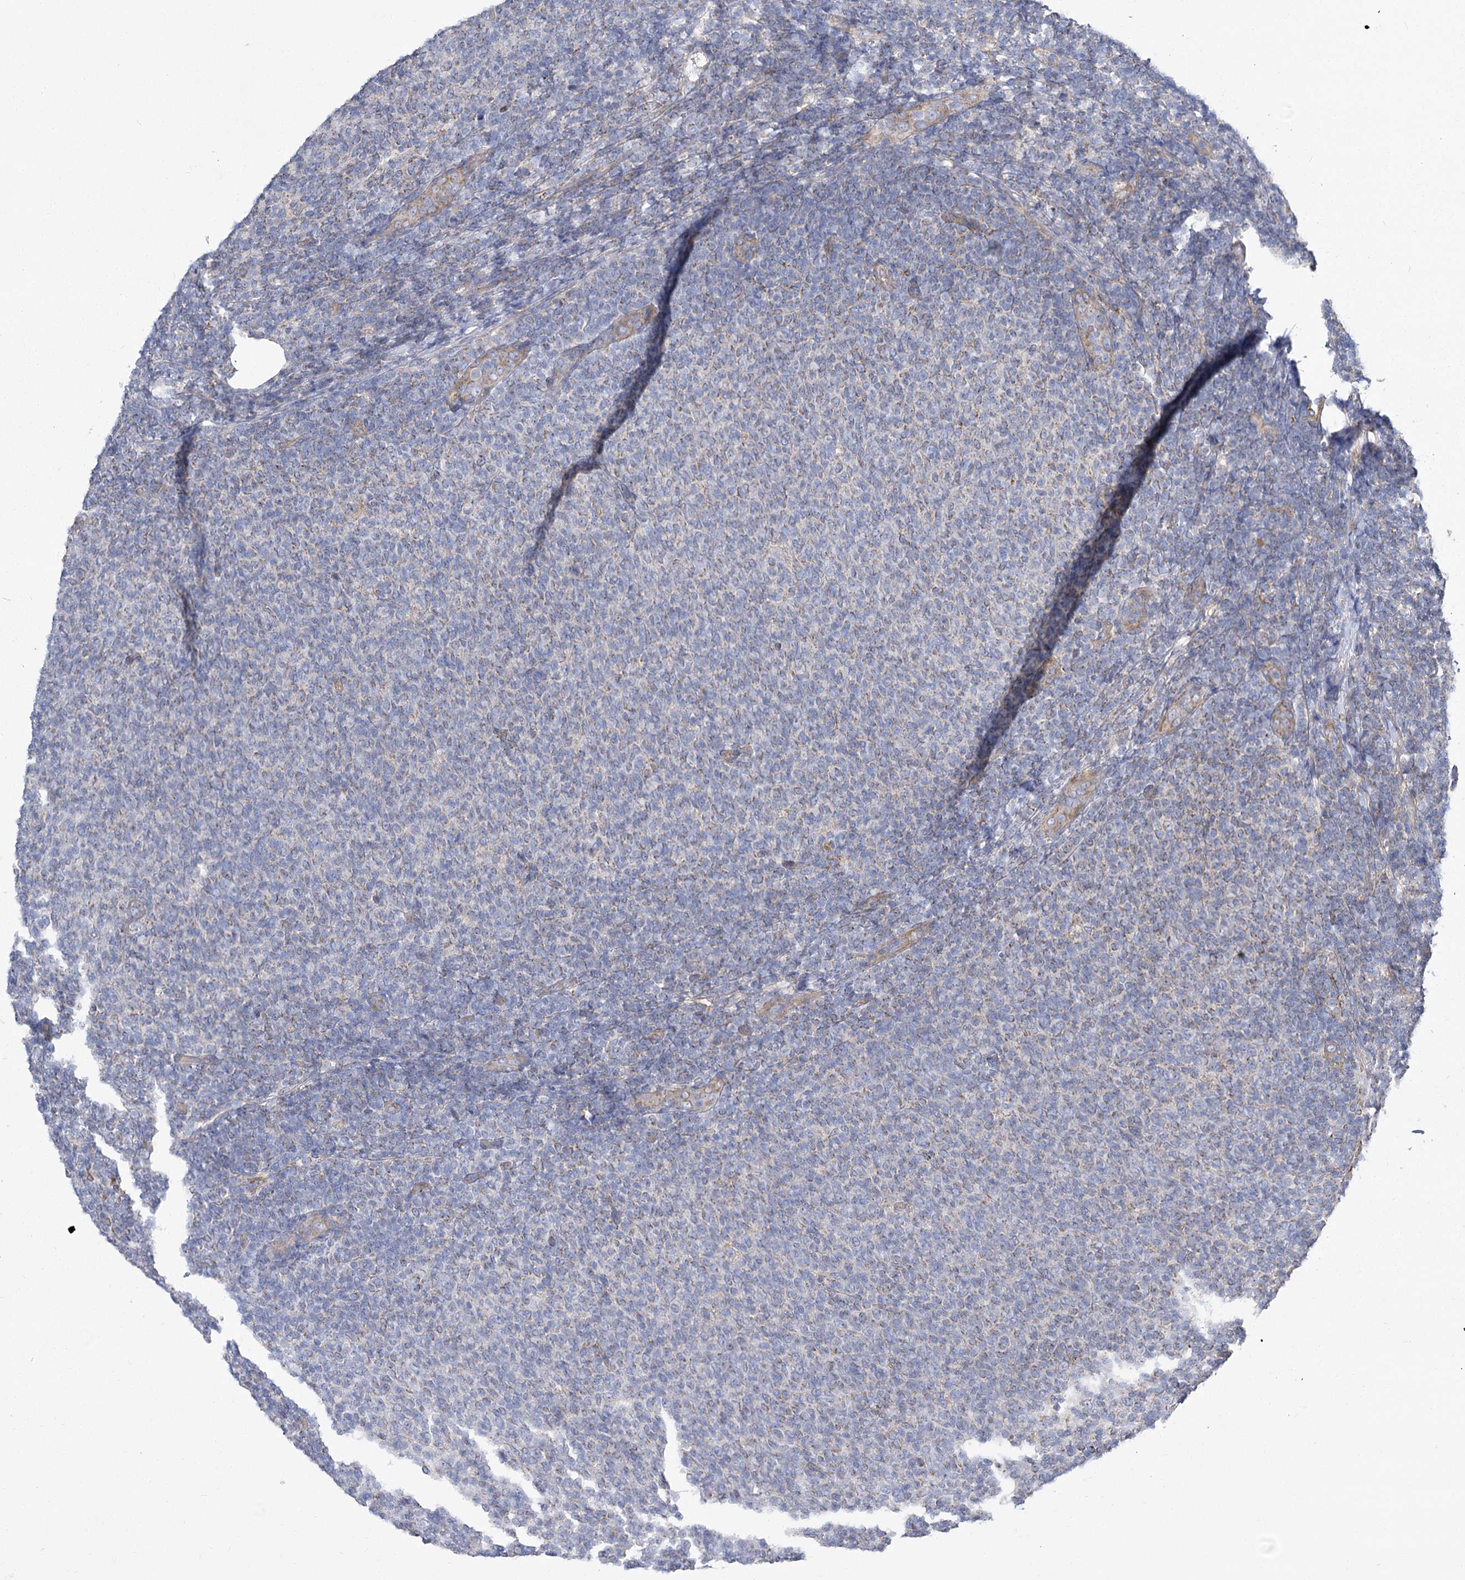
{"staining": {"intensity": "negative", "quantity": "none", "location": "none"}, "tissue": "lymphoma", "cell_type": "Tumor cells", "image_type": "cancer", "snomed": [{"axis": "morphology", "description": "Malignant lymphoma, non-Hodgkin's type, Low grade"}, {"axis": "topography", "description": "Lymph node"}], "caption": "The micrograph displays no significant staining in tumor cells of lymphoma.", "gene": "RMDN2", "patient": {"sex": "male", "age": 66}}